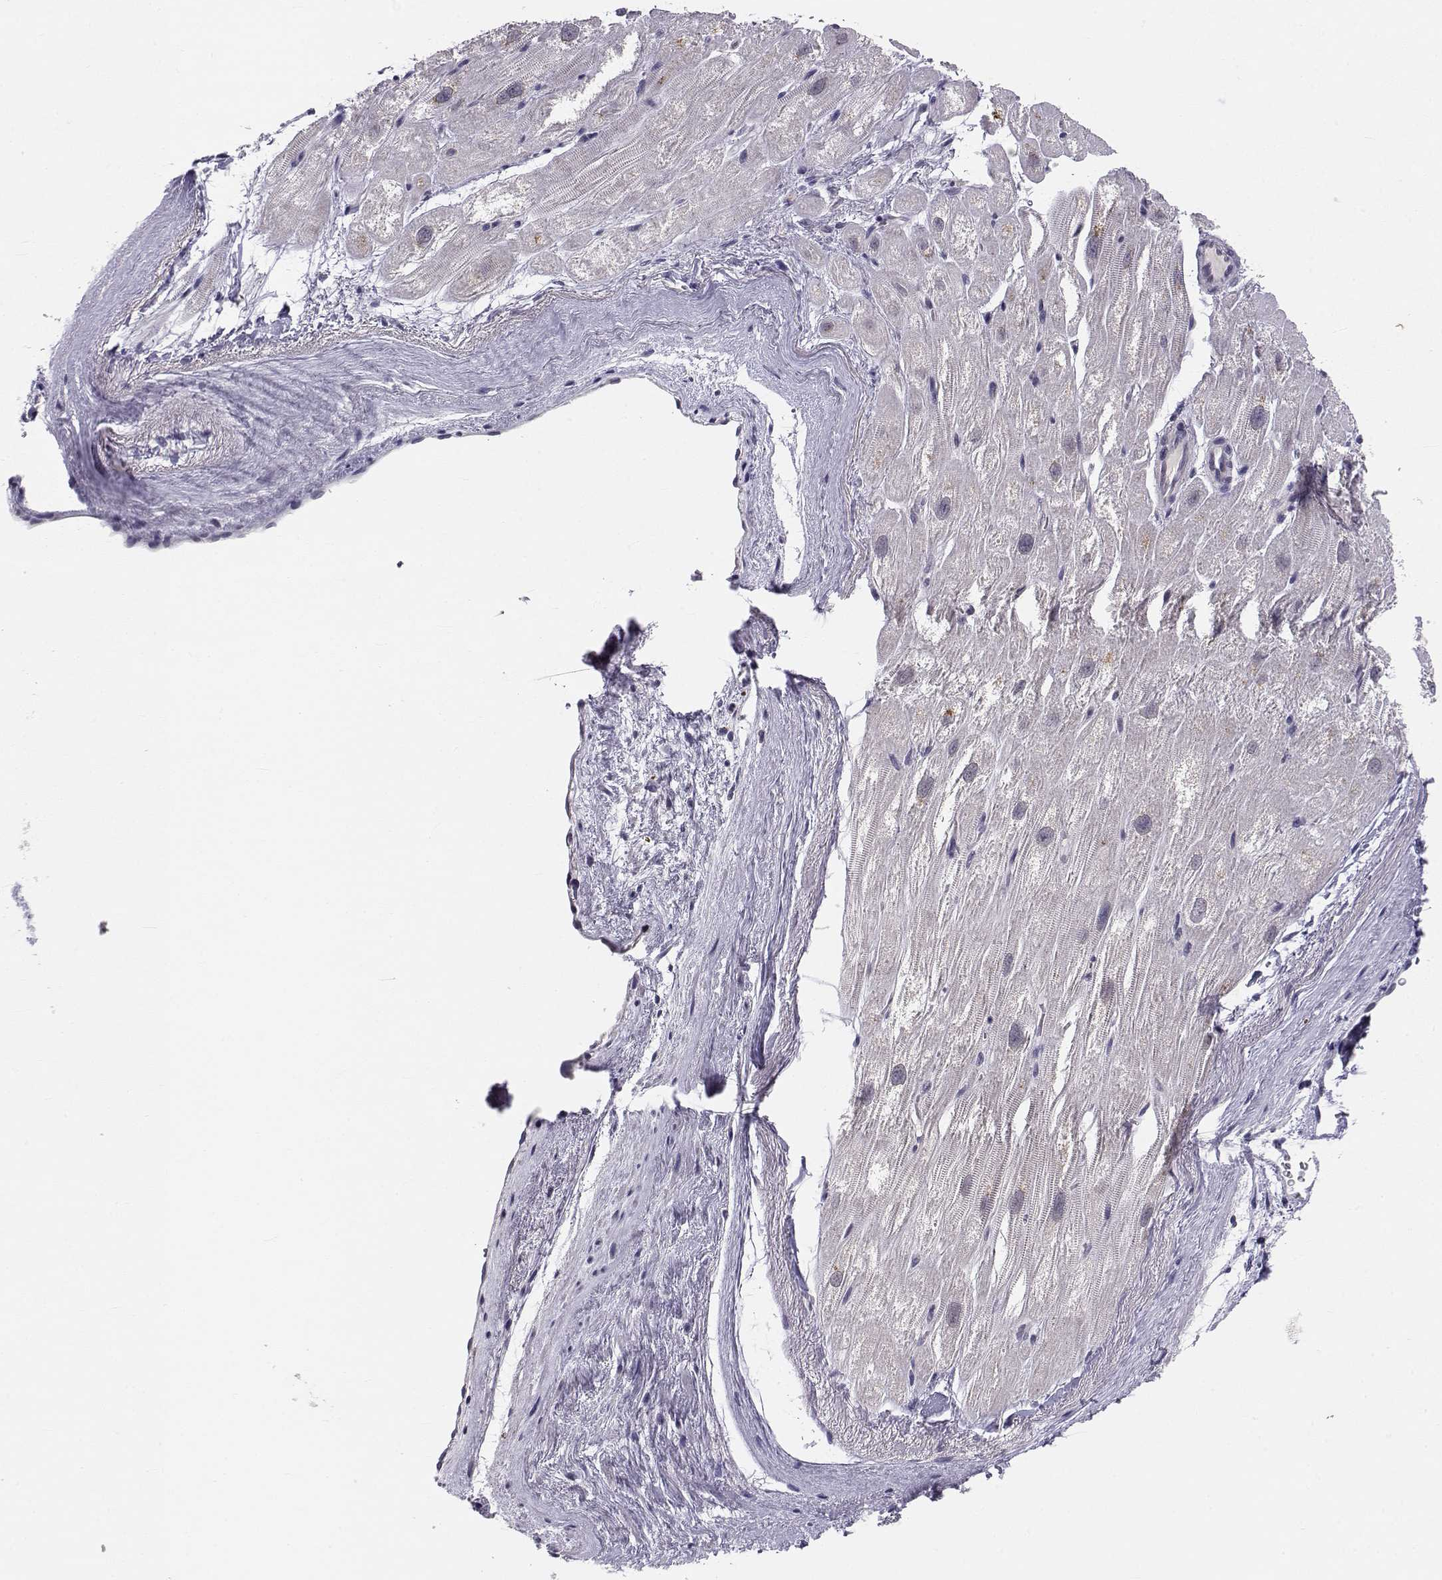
{"staining": {"intensity": "negative", "quantity": "none", "location": "none"}, "tissue": "heart muscle", "cell_type": "Cardiomyocytes", "image_type": "normal", "snomed": [{"axis": "morphology", "description": "Normal tissue, NOS"}, {"axis": "topography", "description": "Heart"}], "caption": "Heart muscle was stained to show a protein in brown. There is no significant staining in cardiomyocytes. (DAB immunohistochemistry, high magnification).", "gene": "ANGPT1", "patient": {"sex": "male", "age": 61}}